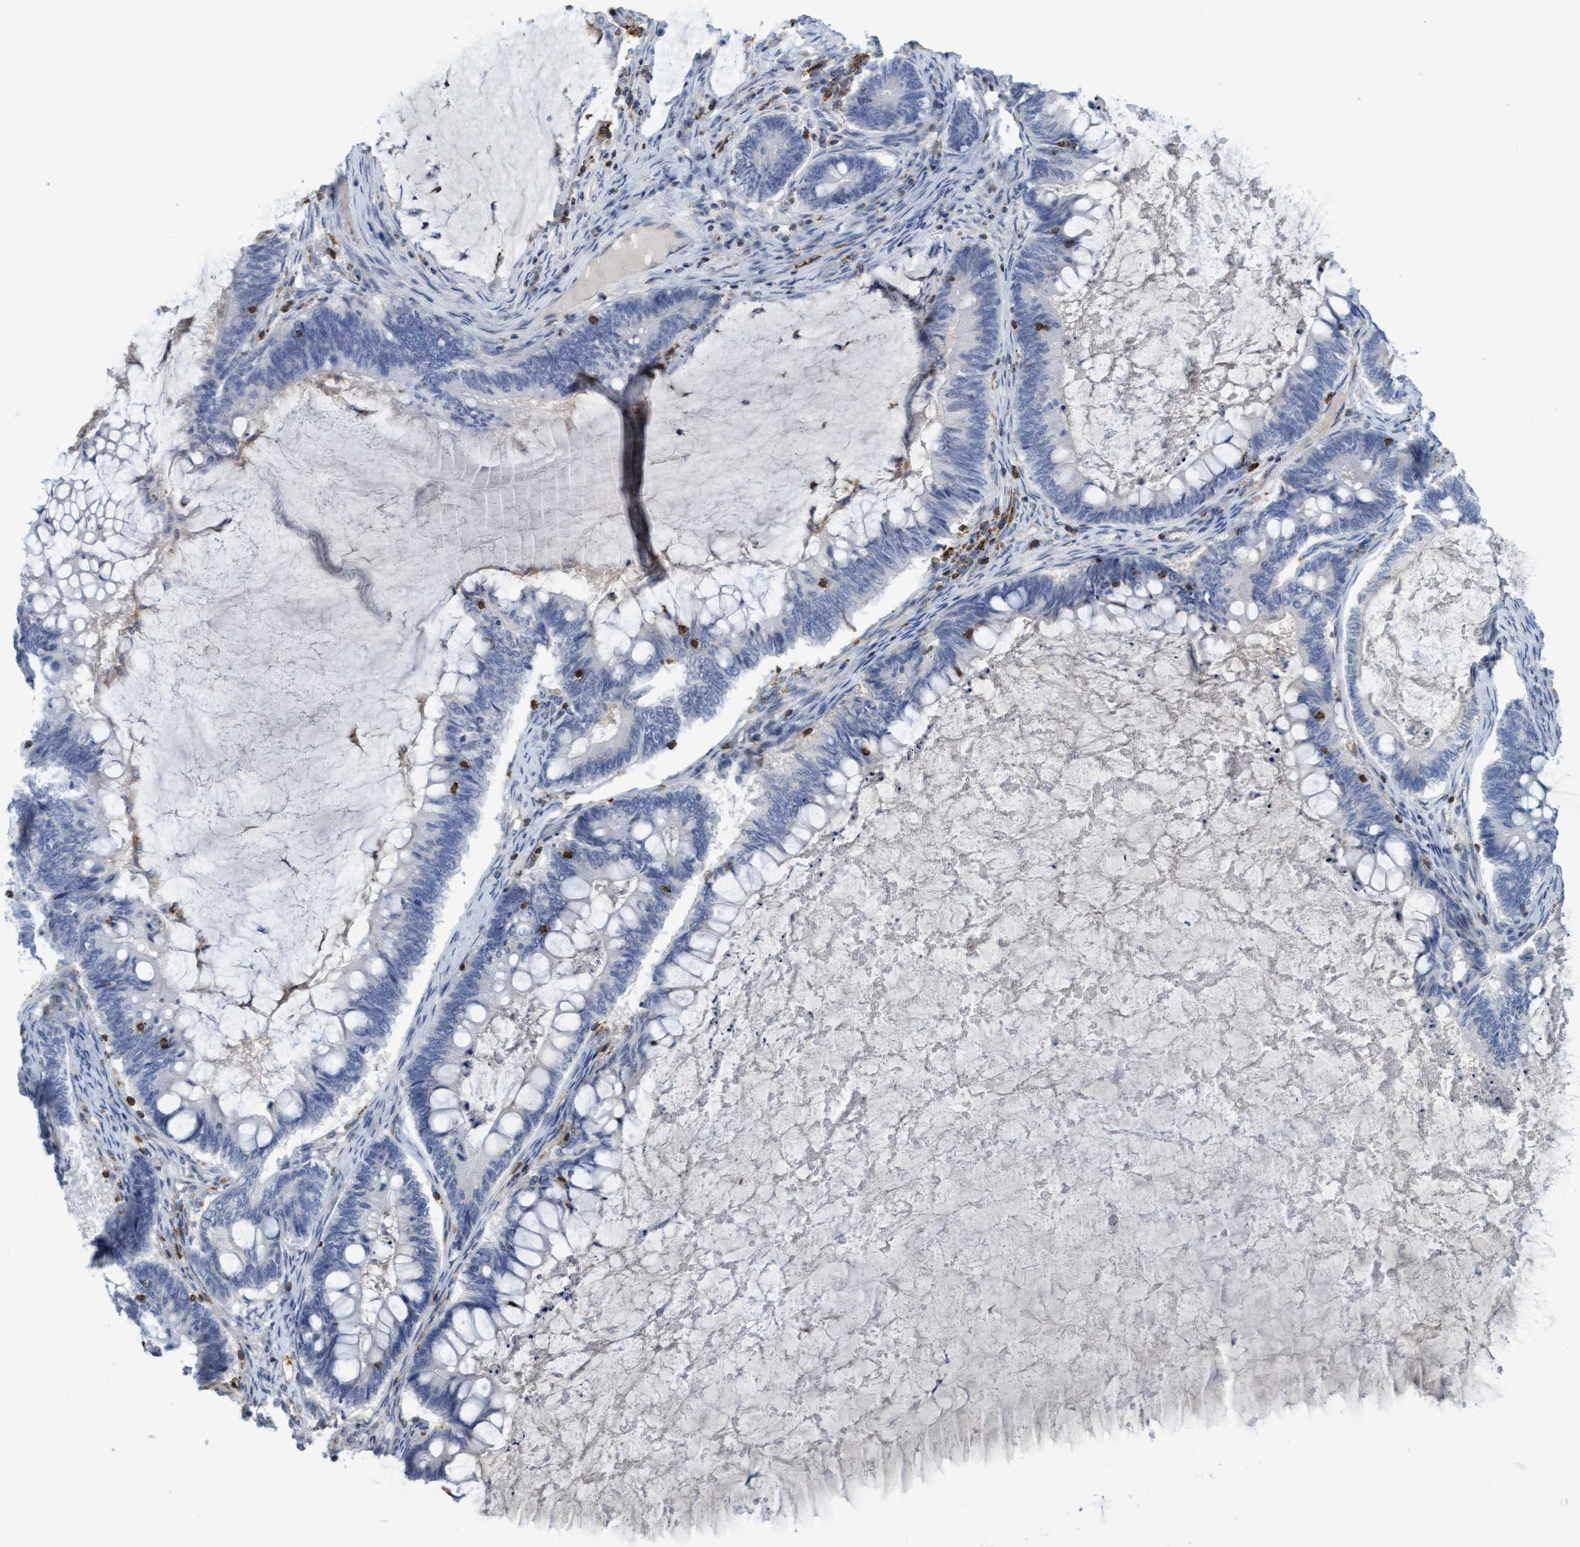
{"staining": {"intensity": "negative", "quantity": "none", "location": "none"}, "tissue": "ovarian cancer", "cell_type": "Tumor cells", "image_type": "cancer", "snomed": [{"axis": "morphology", "description": "Cystadenocarcinoma, mucinous, NOS"}, {"axis": "topography", "description": "Ovary"}], "caption": "Ovarian cancer (mucinous cystadenocarcinoma) stained for a protein using immunohistochemistry (IHC) reveals no positivity tumor cells.", "gene": "FNBP1", "patient": {"sex": "female", "age": 61}}